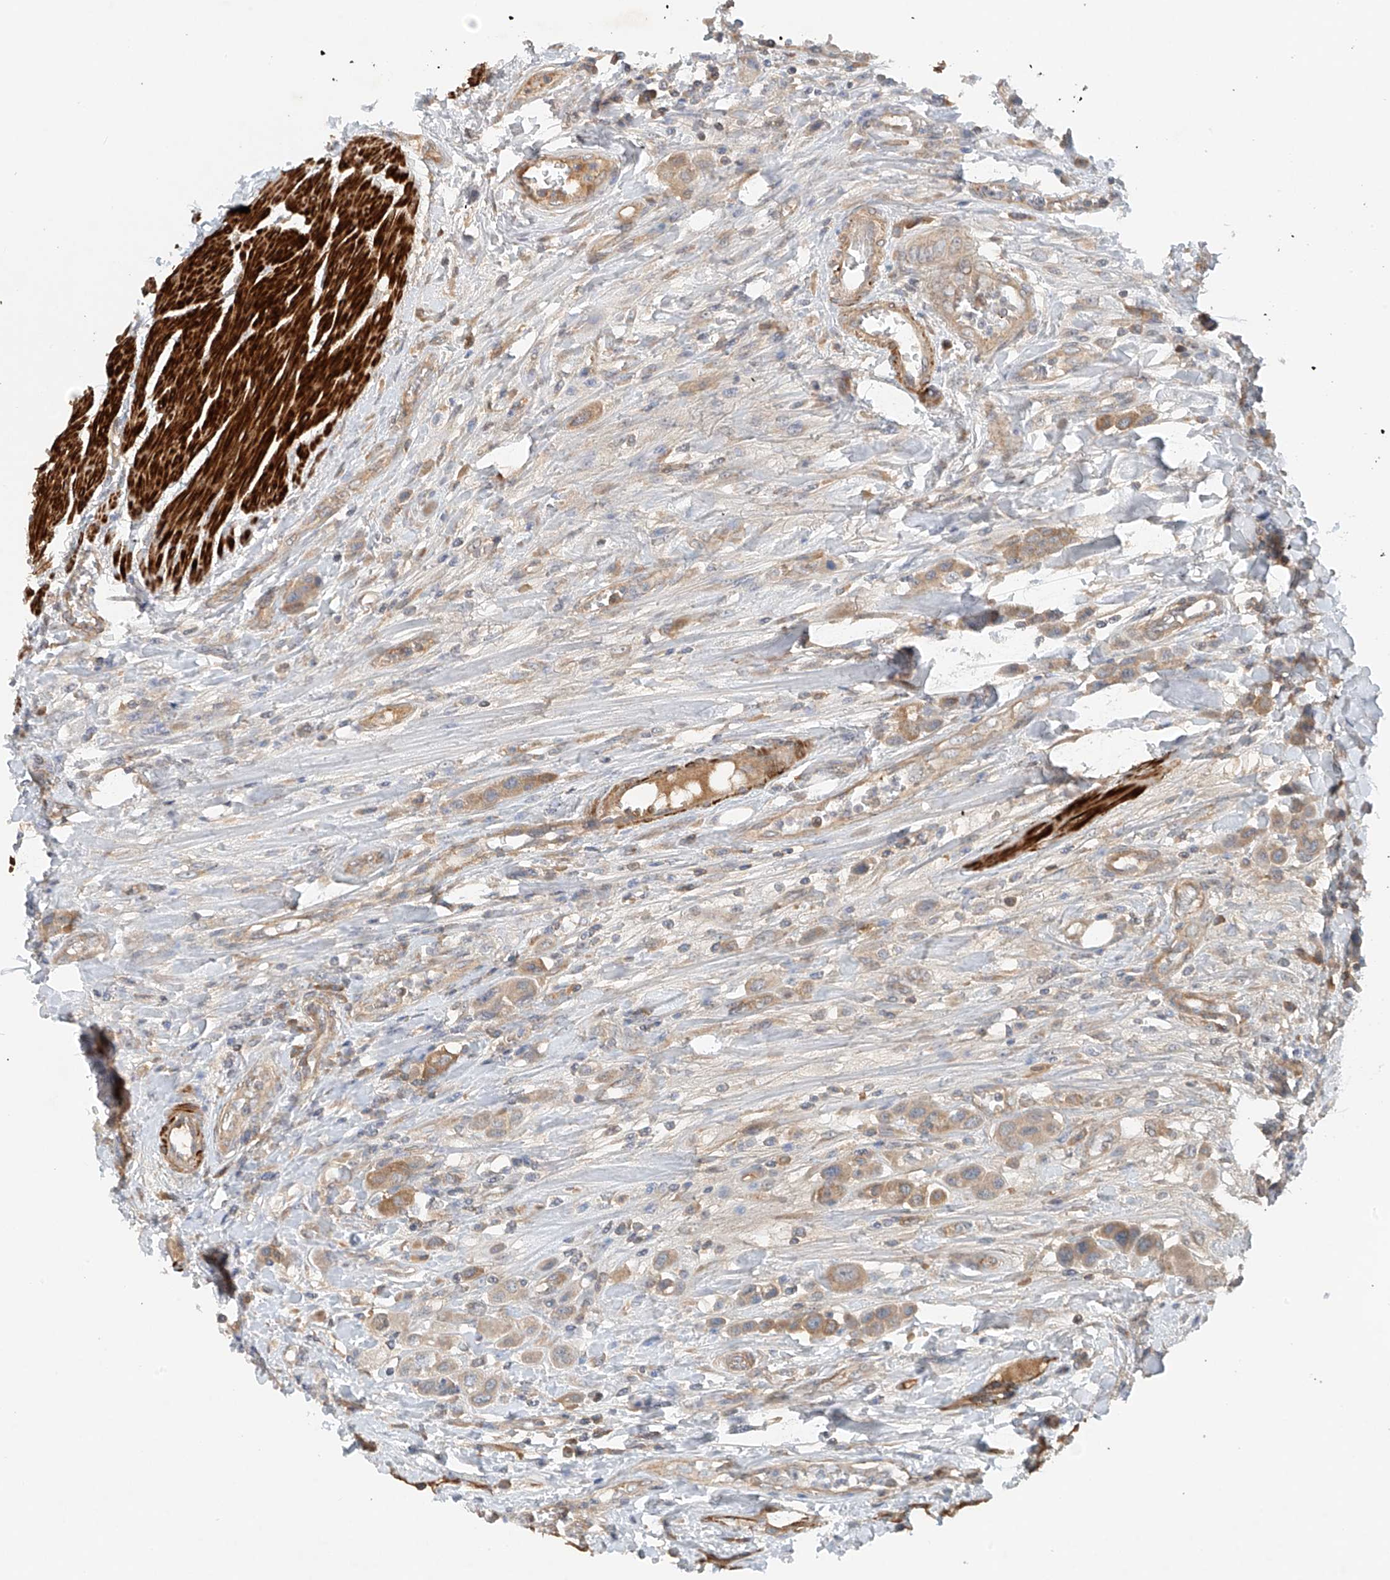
{"staining": {"intensity": "weak", "quantity": ">75%", "location": "cytoplasmic/membranous"}, "tissue": "urothelial cancer", "cell_type": "Tumor cells", "image_type": "cancer", "snomed": [{"axis": "morphology", "description": "Urothelial carcinoma, High grade"}, {"axis": "topography", "description": "Urinary bladder"}], "caption": "Human urothelial cancer stained for a protein (brown) demonstrates weak cytoplasmic/membranous positive expression in approximately >75% of tumor cells.", "gene": "LYRM9", "patient": {"sex": "male", "age": 50}}